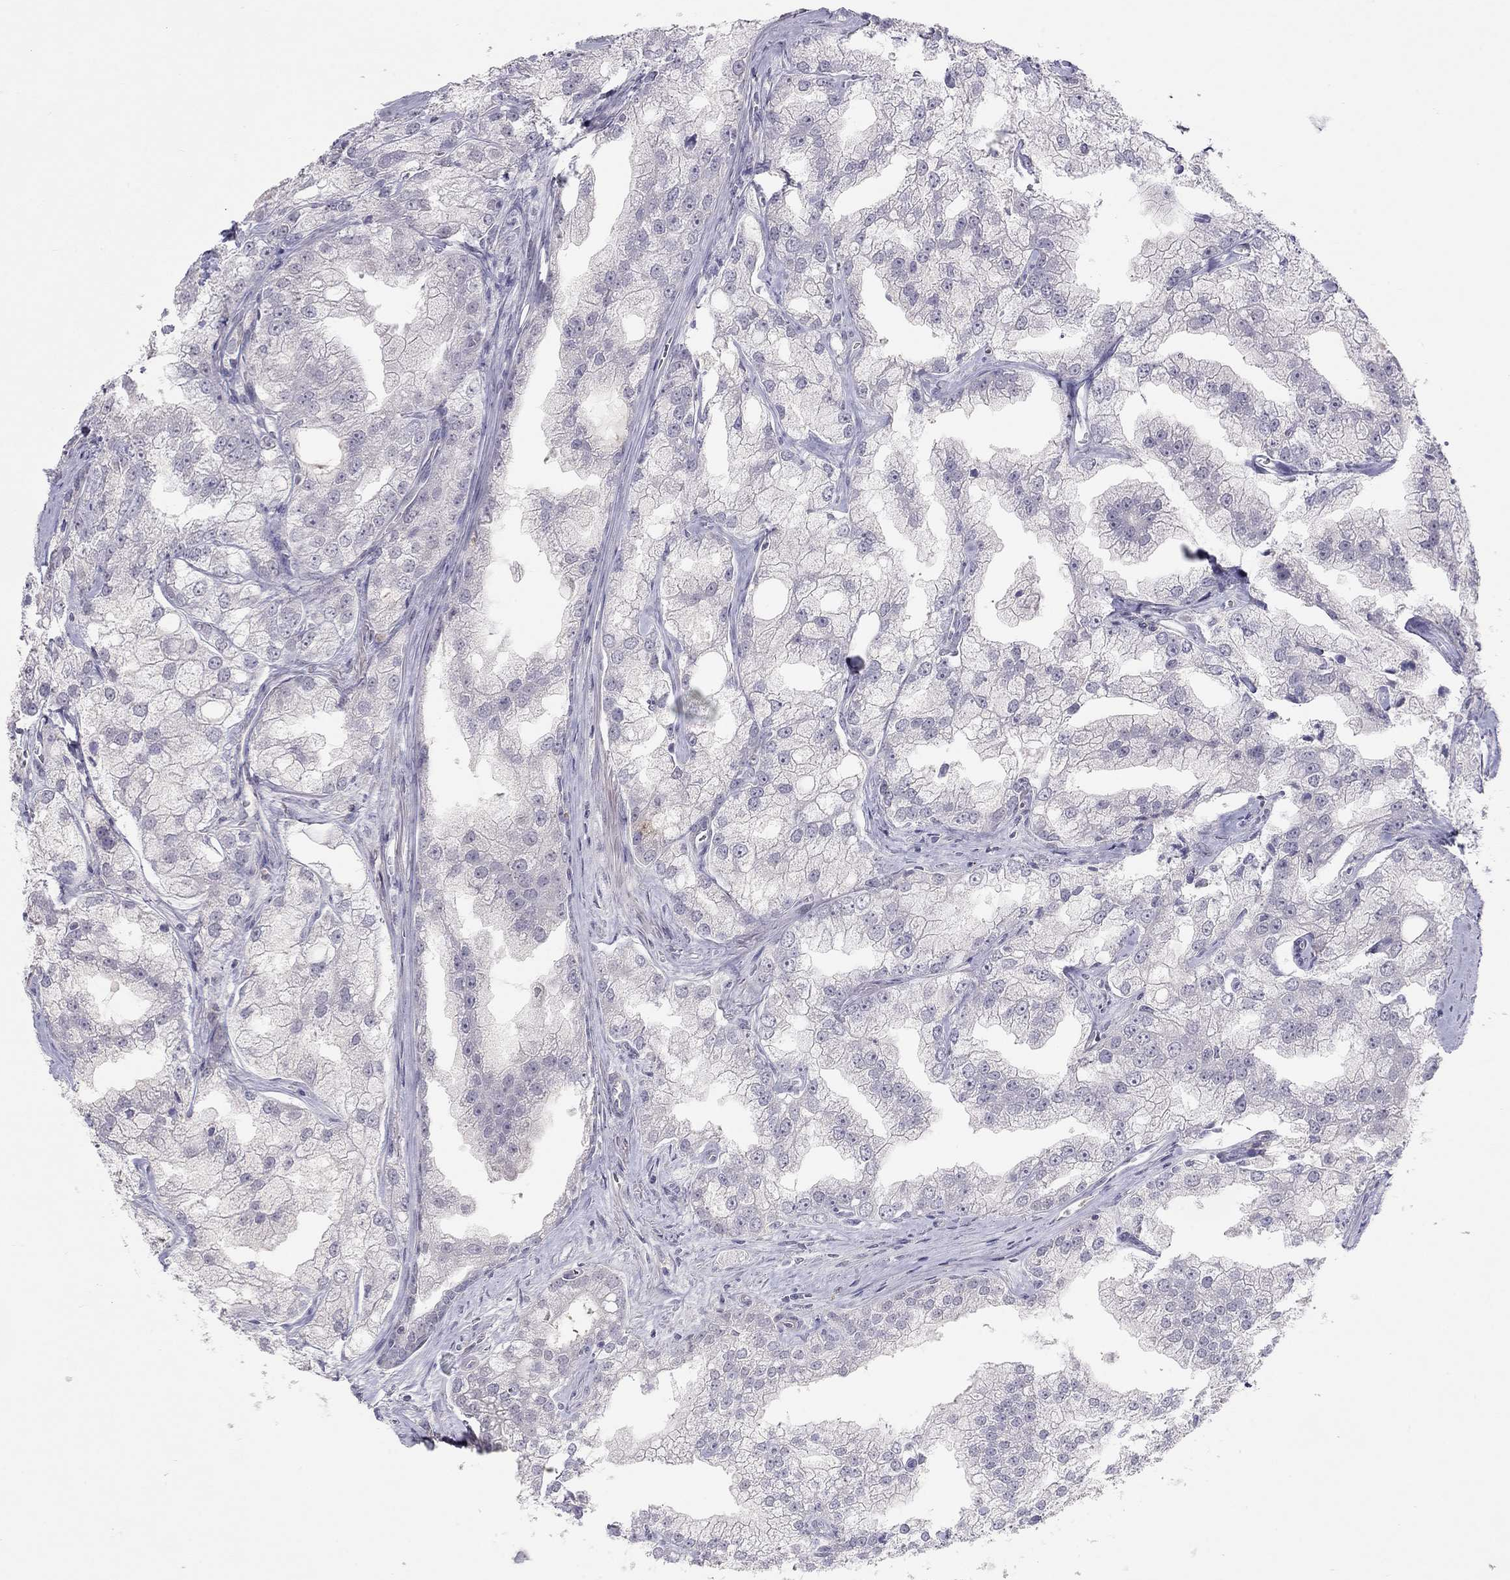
{"staining": {"intensity": "negative", "quantity": "none", "location": "none"}, "tissue": "prostate cancer", "cell_type": "Tumor cells", "image_type": "cancer", "snomed": [{"axis": "morphology", "description": "Adenocarcinoma, NOS"}, {"axis": "topography", "description": "Prostate"}], "caption": "An image of human prostate cancer is negative for staining in tumor cells.", "gene": "ADORA2A", "patient": {"sex": "male", "age": 70}}